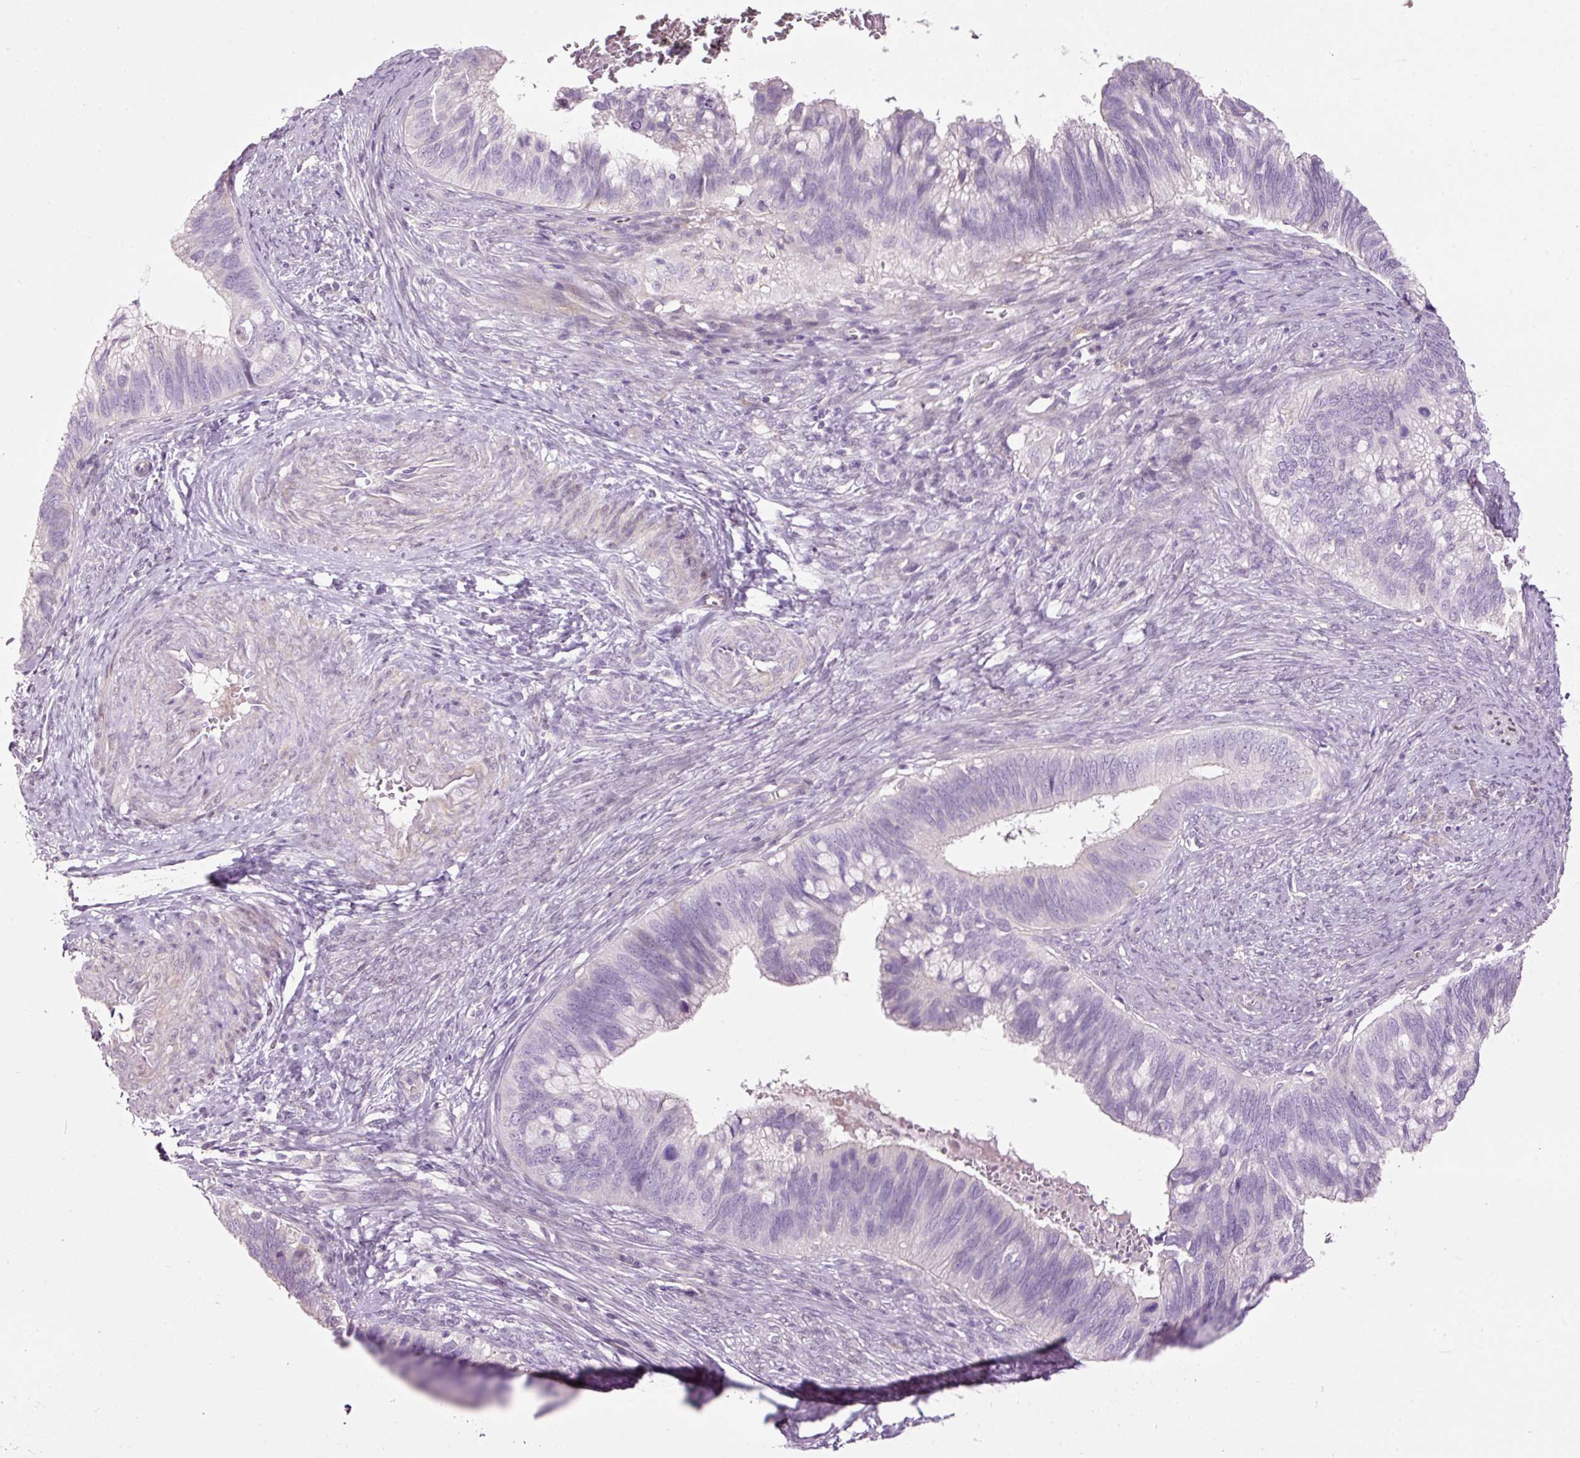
{"staining": {"intensity": "negative", "quantity": "none", "location": "none"}, "tissue": "cervical cancer", "cell_type": "Tumor cells", "image_type": "cancer", "snomed": [{"axis": "morphology", "description": "Adenocarcinoma, NOS"}, {"axis": "topography", "description": "Cervix"}], "caption": "Immunohistochemistry (IHC) histopathology image of neoplastic tissue: human adenocarcinoma (cervical) stained with DAB (3,3'-diaminobenzidine) demonstrates no significant protein positivity in tumor cells.", "gene": "FCRL4", "patient": {"sex": "female", "age": 42}}